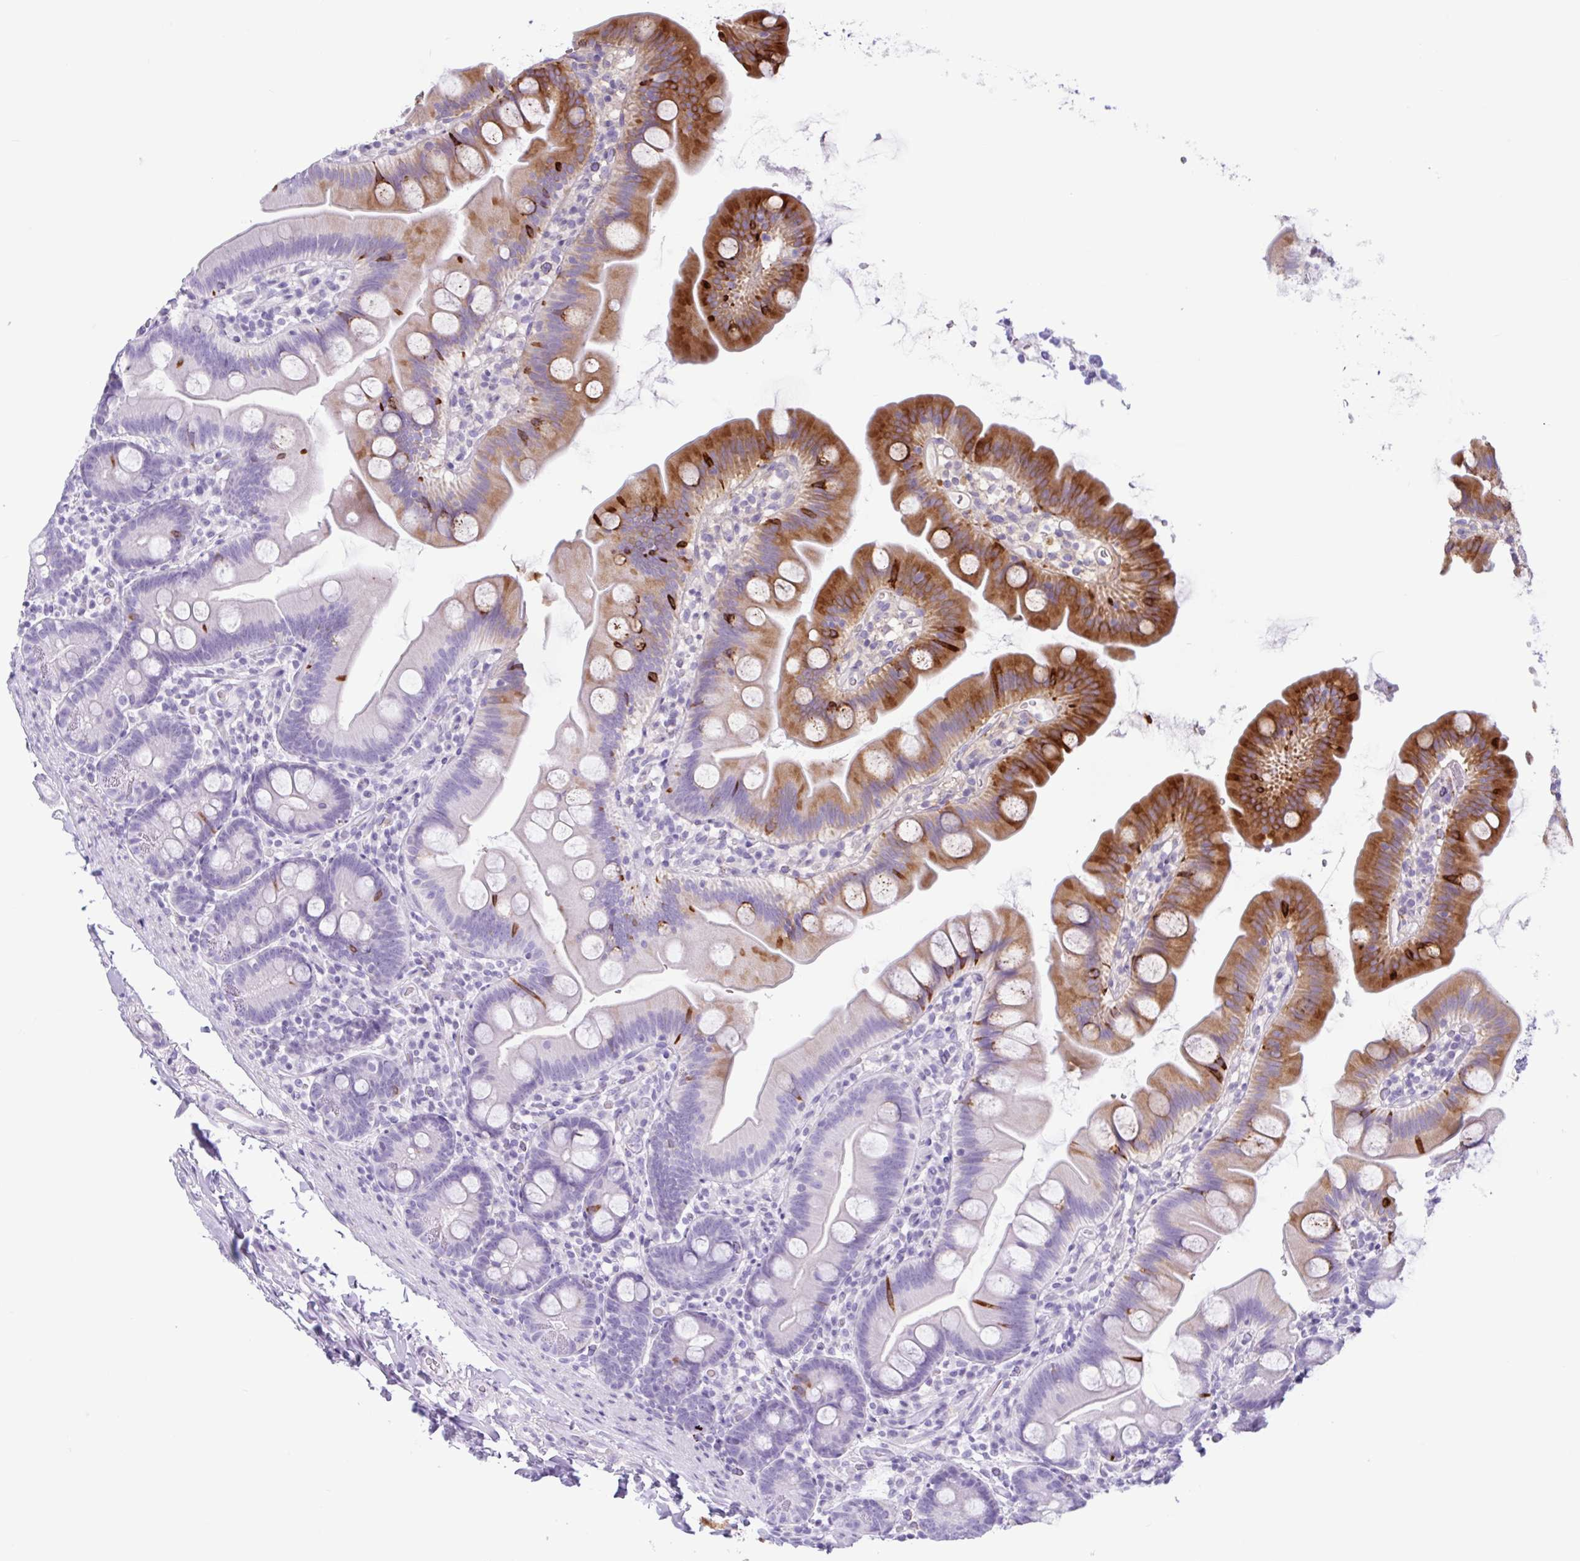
{"staining": {"intensity": "strong", "quantity": "<25%", "location": "cytoplasmic/membranous"}, "tissue": "small intestine", "cell_type": "Glandular cells", "image_type": "normal", "snomed": [{"axis": "morphology", "description": "Normal tissue, NOS"}, {"axis": "topography", "description": "Small intestine"}], "caption": "Glandular cells show strong cytoplasmic/membranous expression in about <25% of cells in normal small intestine.", "gene": "CTSE", "patient": {"sex": "female", "age": 68}}